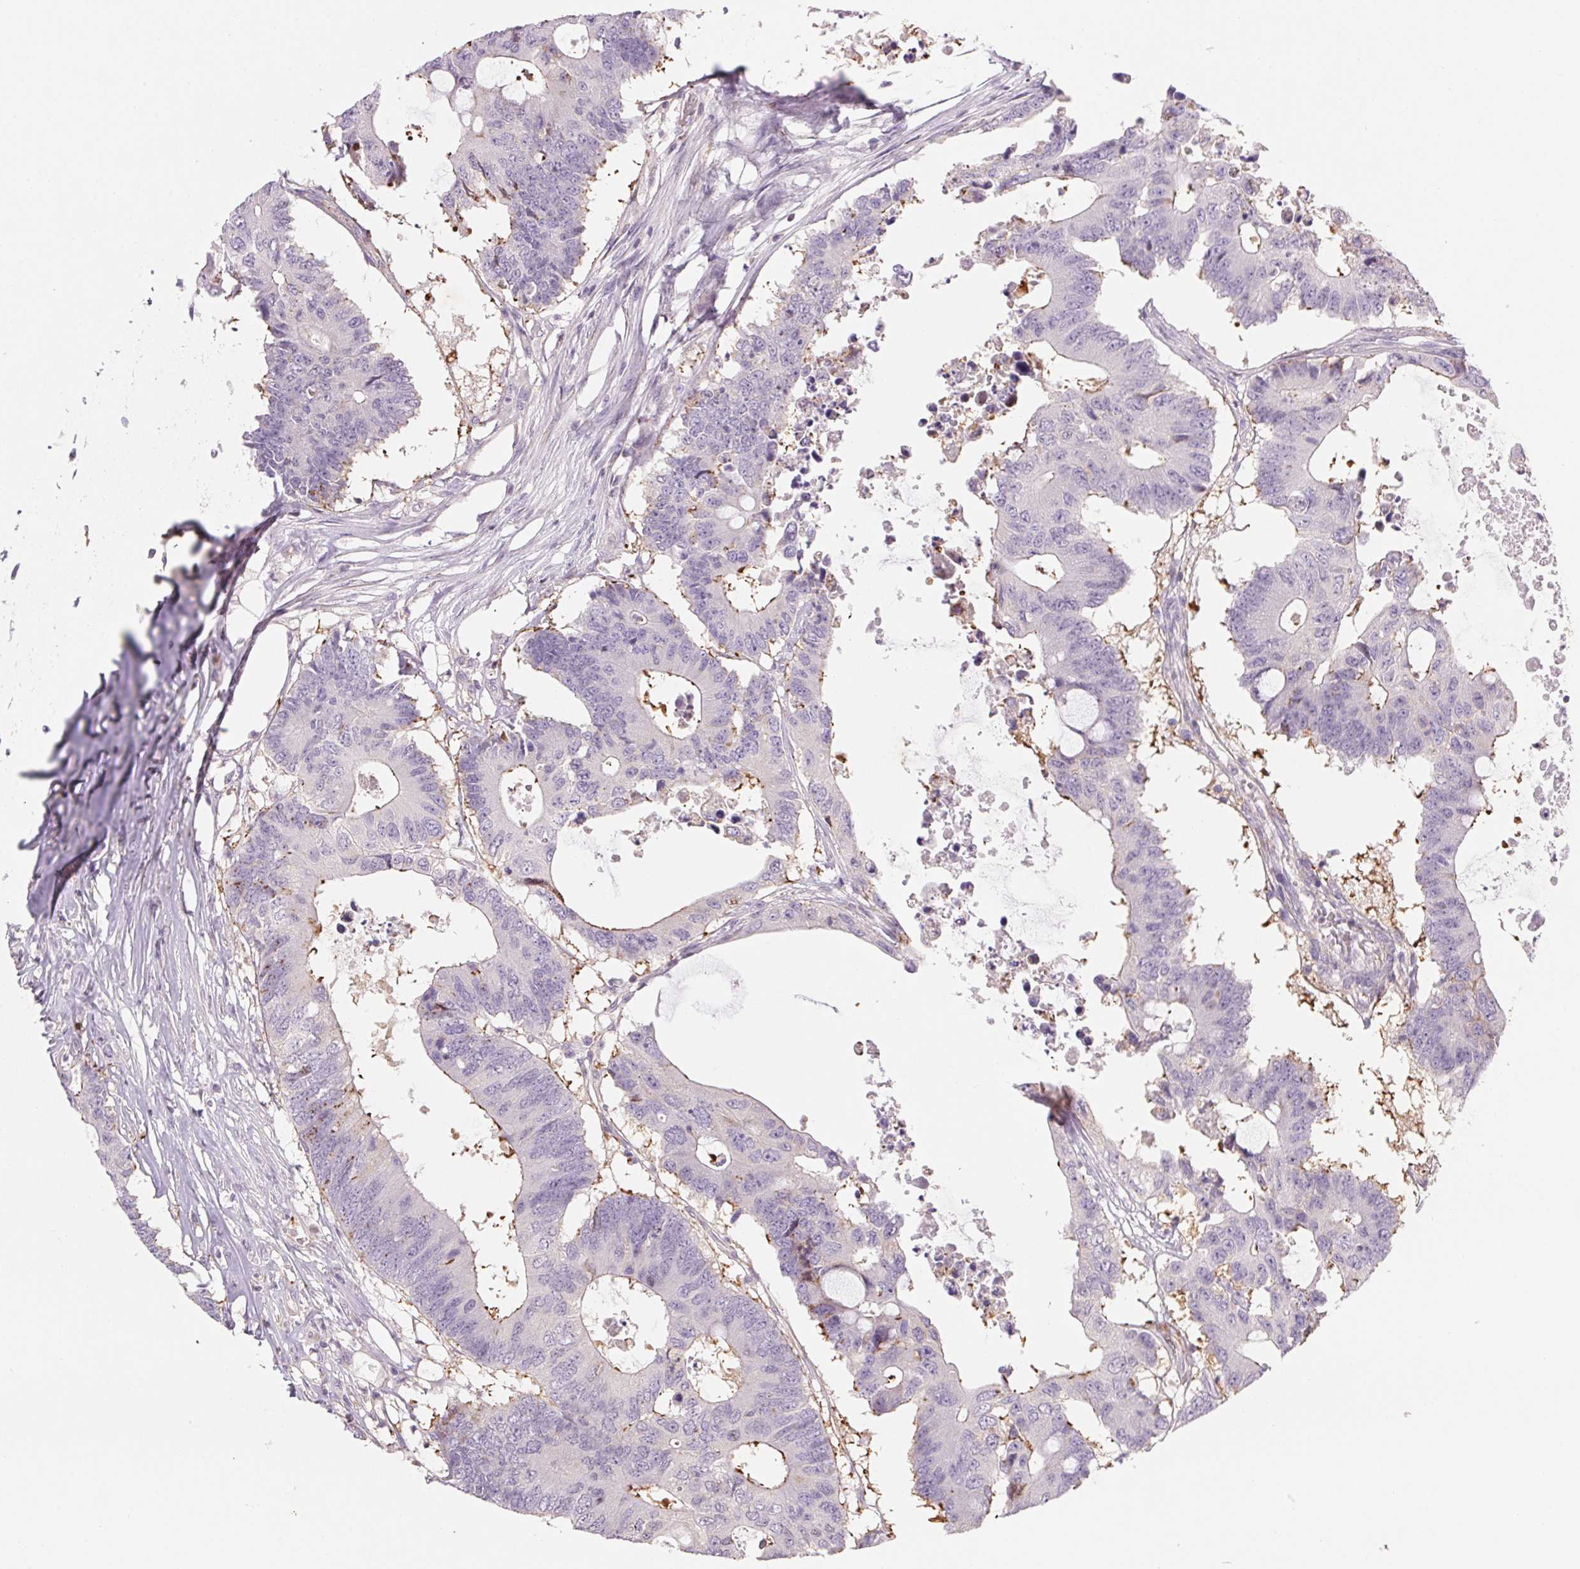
{"staining": {"intensity": "moderate", "quantity": "<25%", "location": "cytoplasmic/membranous"}, "tissue": "colorectal cancer", "cell_type": "Tumor cells", "image_type": "cancer", "snomed": [{"axis": "morphology", "description": "Adenocarcinoma, NOS"}, {"axis": "topography", "description": "Colon"}], "caption": "A photomicrograph showing moderate cytoplasmic/membranous expression in approximately <25% of tumor cells in colorectal cancer, as visualized by brown immunohistochemical staining.", "gene": "ANKRD13B", "patient": {"sex": "male", "age": 71}}